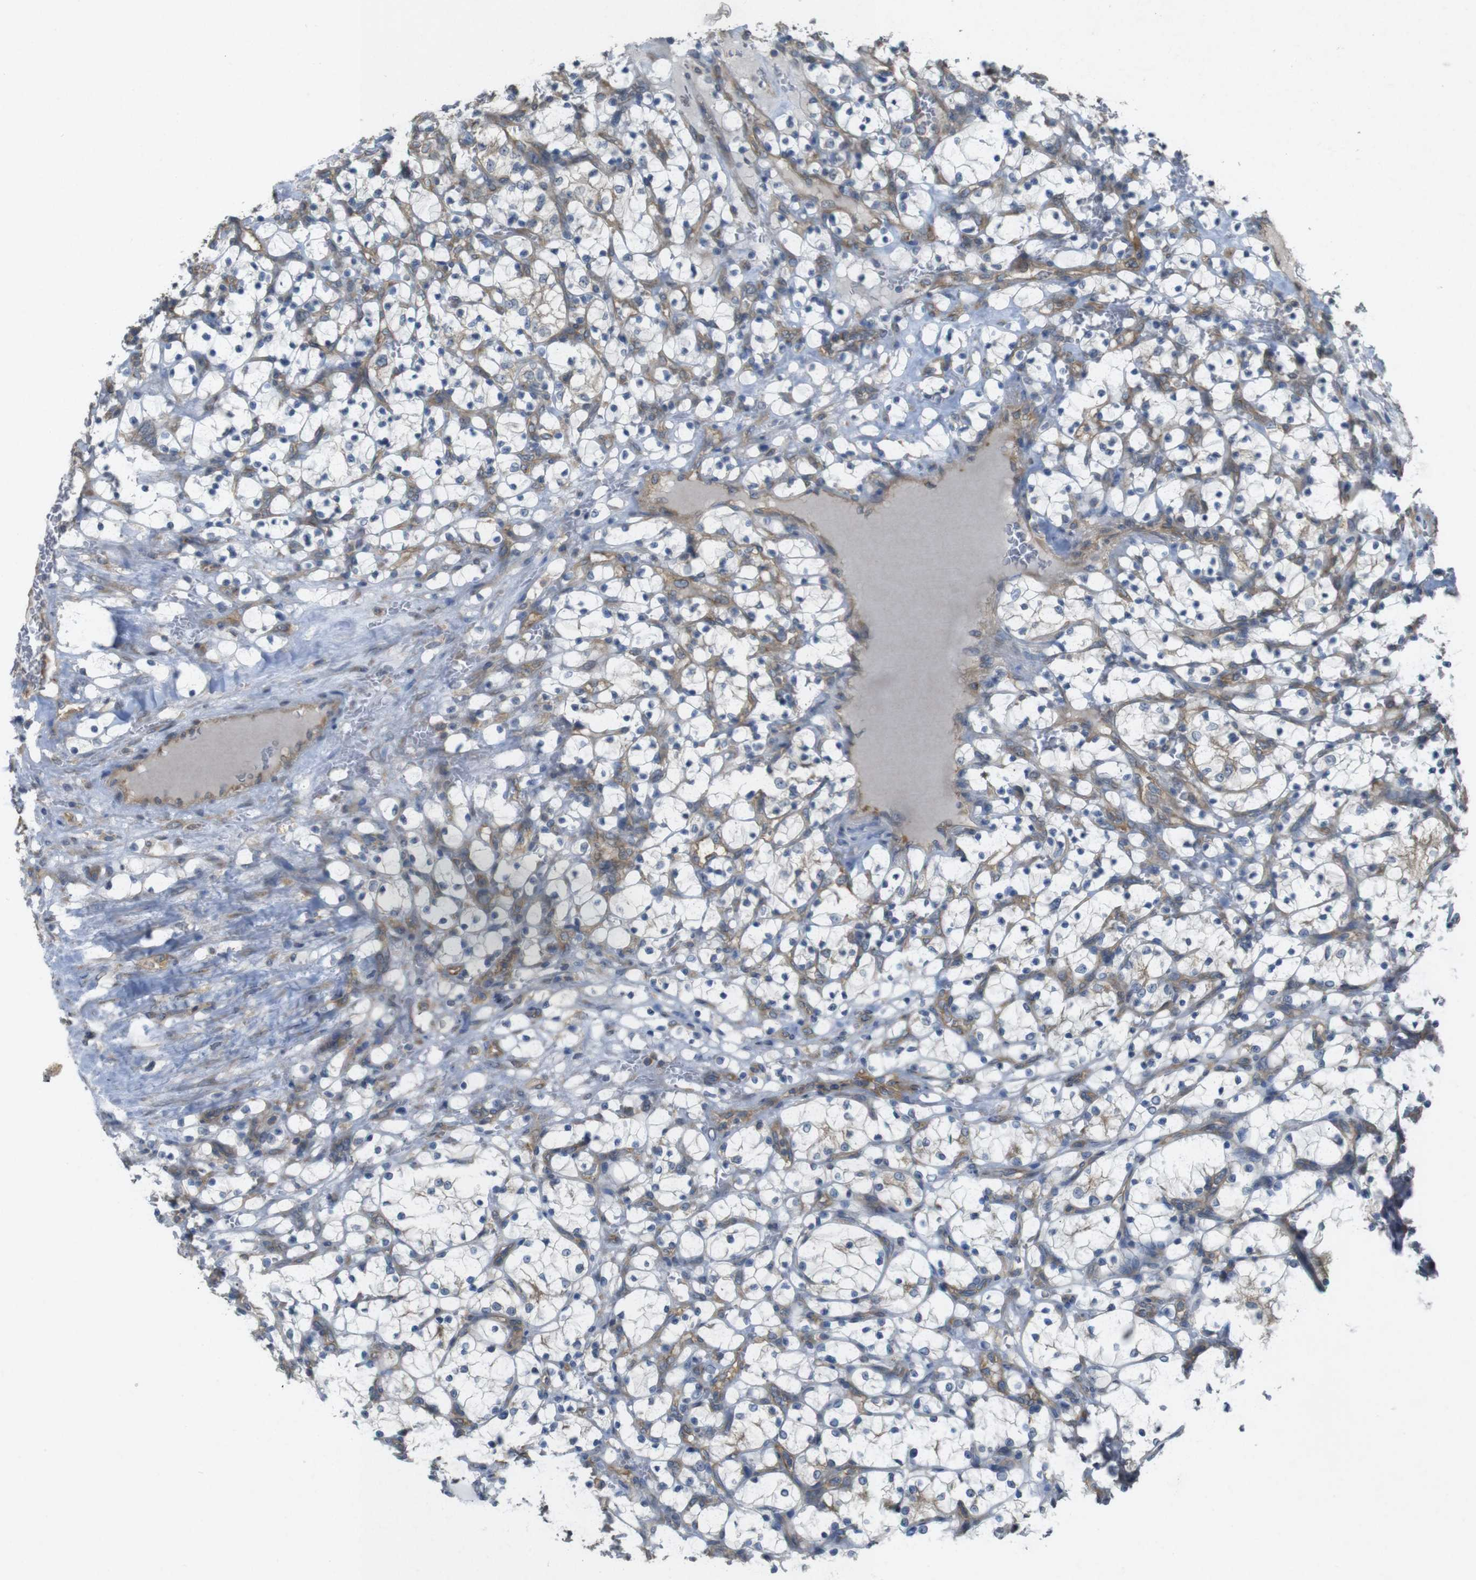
{"staining": {"intensity": "weak", "quantity": "25%-75%", "location": "cytoplasmic/membranous"}, "tissue": "renal cancer", "cell_type": "Tumor cells", "image_type": "cancer", "snomed": [{"axis": "morphology", "description": "Adenocarcinoma, NOS"}, {"axis": "topography", "description": "Kidney"}], "caption": "There is low levels of weak cytoplasmic/membranous staining in tumor cells of renal adenocarcinoma, as demonstrated by immunohistochemical staining (brown color).", "gene": "KIF5B", "patient": {"sex": "female", "age": 69}}